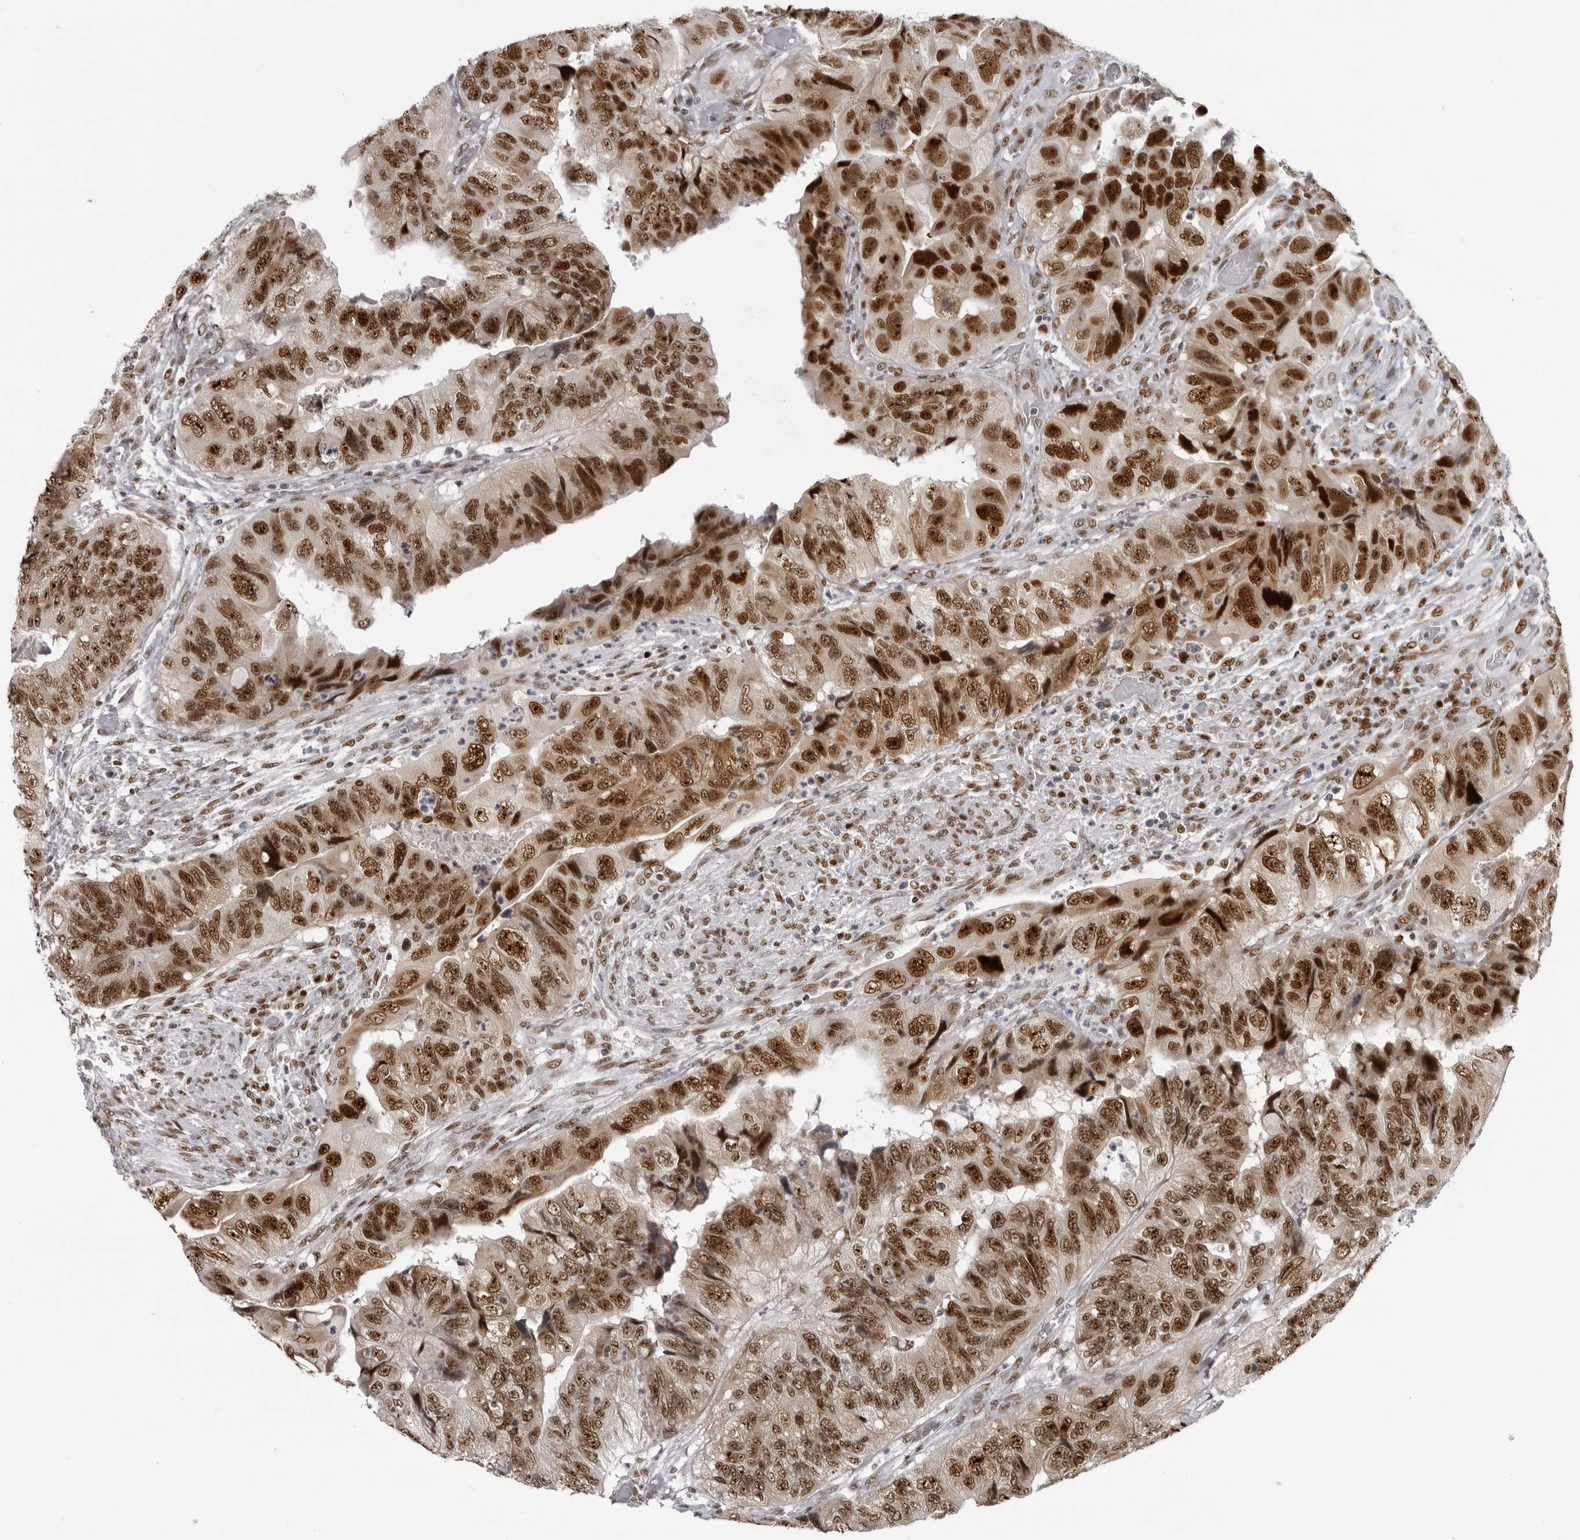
{"staining": {"intensity": "strong", "quantity": ">75%", "location": "nuclear"}, "tissue": "colorectal cancer", "cell_type": "Tumor cells", "image_type": "cancer", "snomed": [{"axis": "morphology", "description": "Adenocarcinoma, NOS"}, {"axis": "topography", "description": "Rectum"}], "caption": "Human colorectal cancer stained for a protein (brown) demonstrates strong nuclear positive positivity in approximately >75% of tumor cells.", "gene": "HEXIM2", "patient": {"sex": "male", "age": 63}}